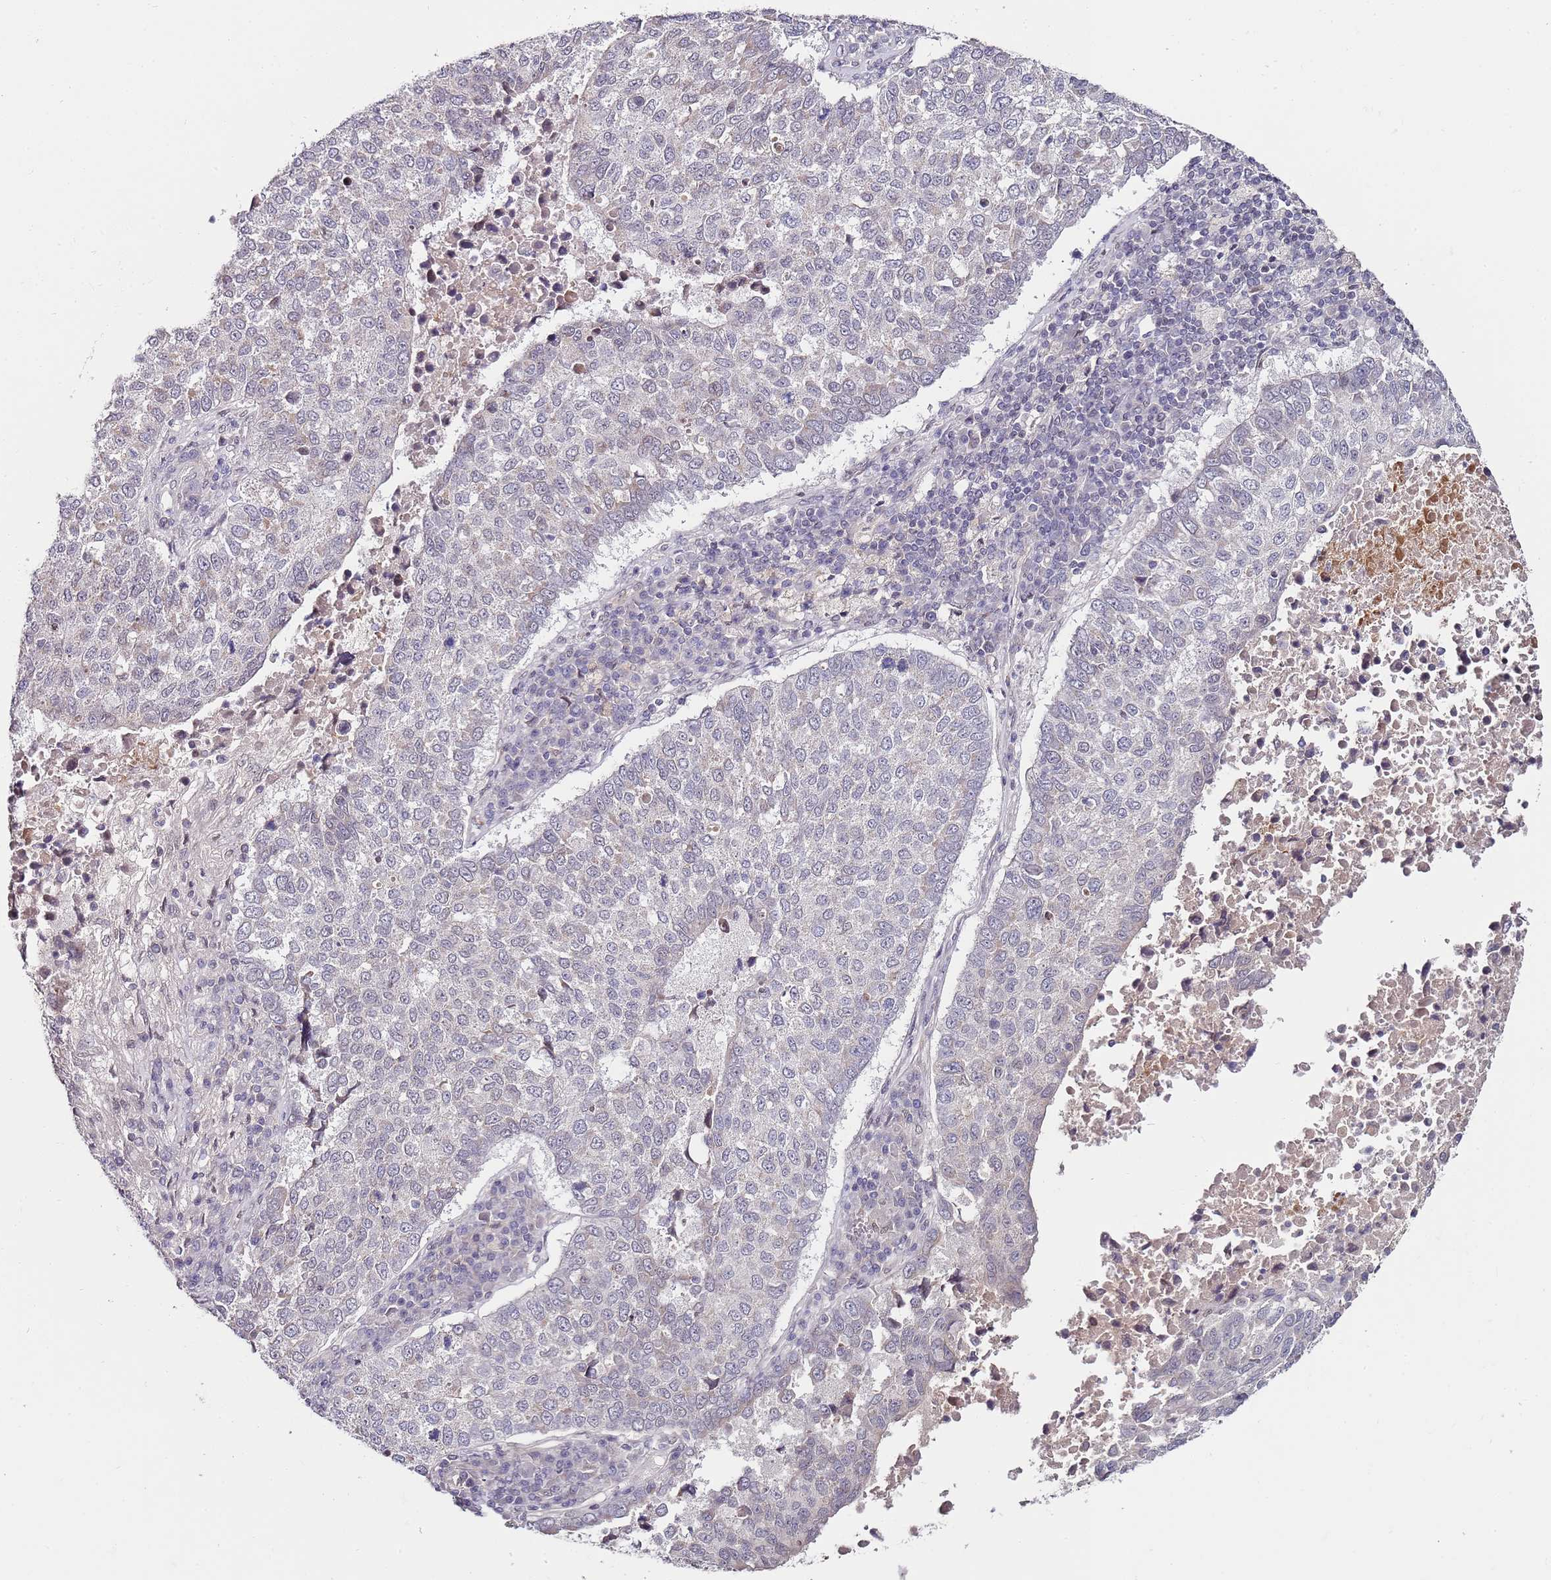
{"staining": {"intensity": "negative", "quantity": "none", "location": "none"}, "tissue": "lung cancer", "cell_type": "Tumor cells", "image_type": "cancer", "snomed": [{"axis": "morphology", "description": "Squamous cell carcinoma, NOS"}, {"axis": "topography", "description": "Lung"}], "caption": "High power microscopy histopathology image of an immunohistochemistry photomicrograph of lung squamous cell carcinoma, revealing no significant positivity in tumor cells.", "gene": "DUSP28", "patient": {"sex": "male", "age": 73}}